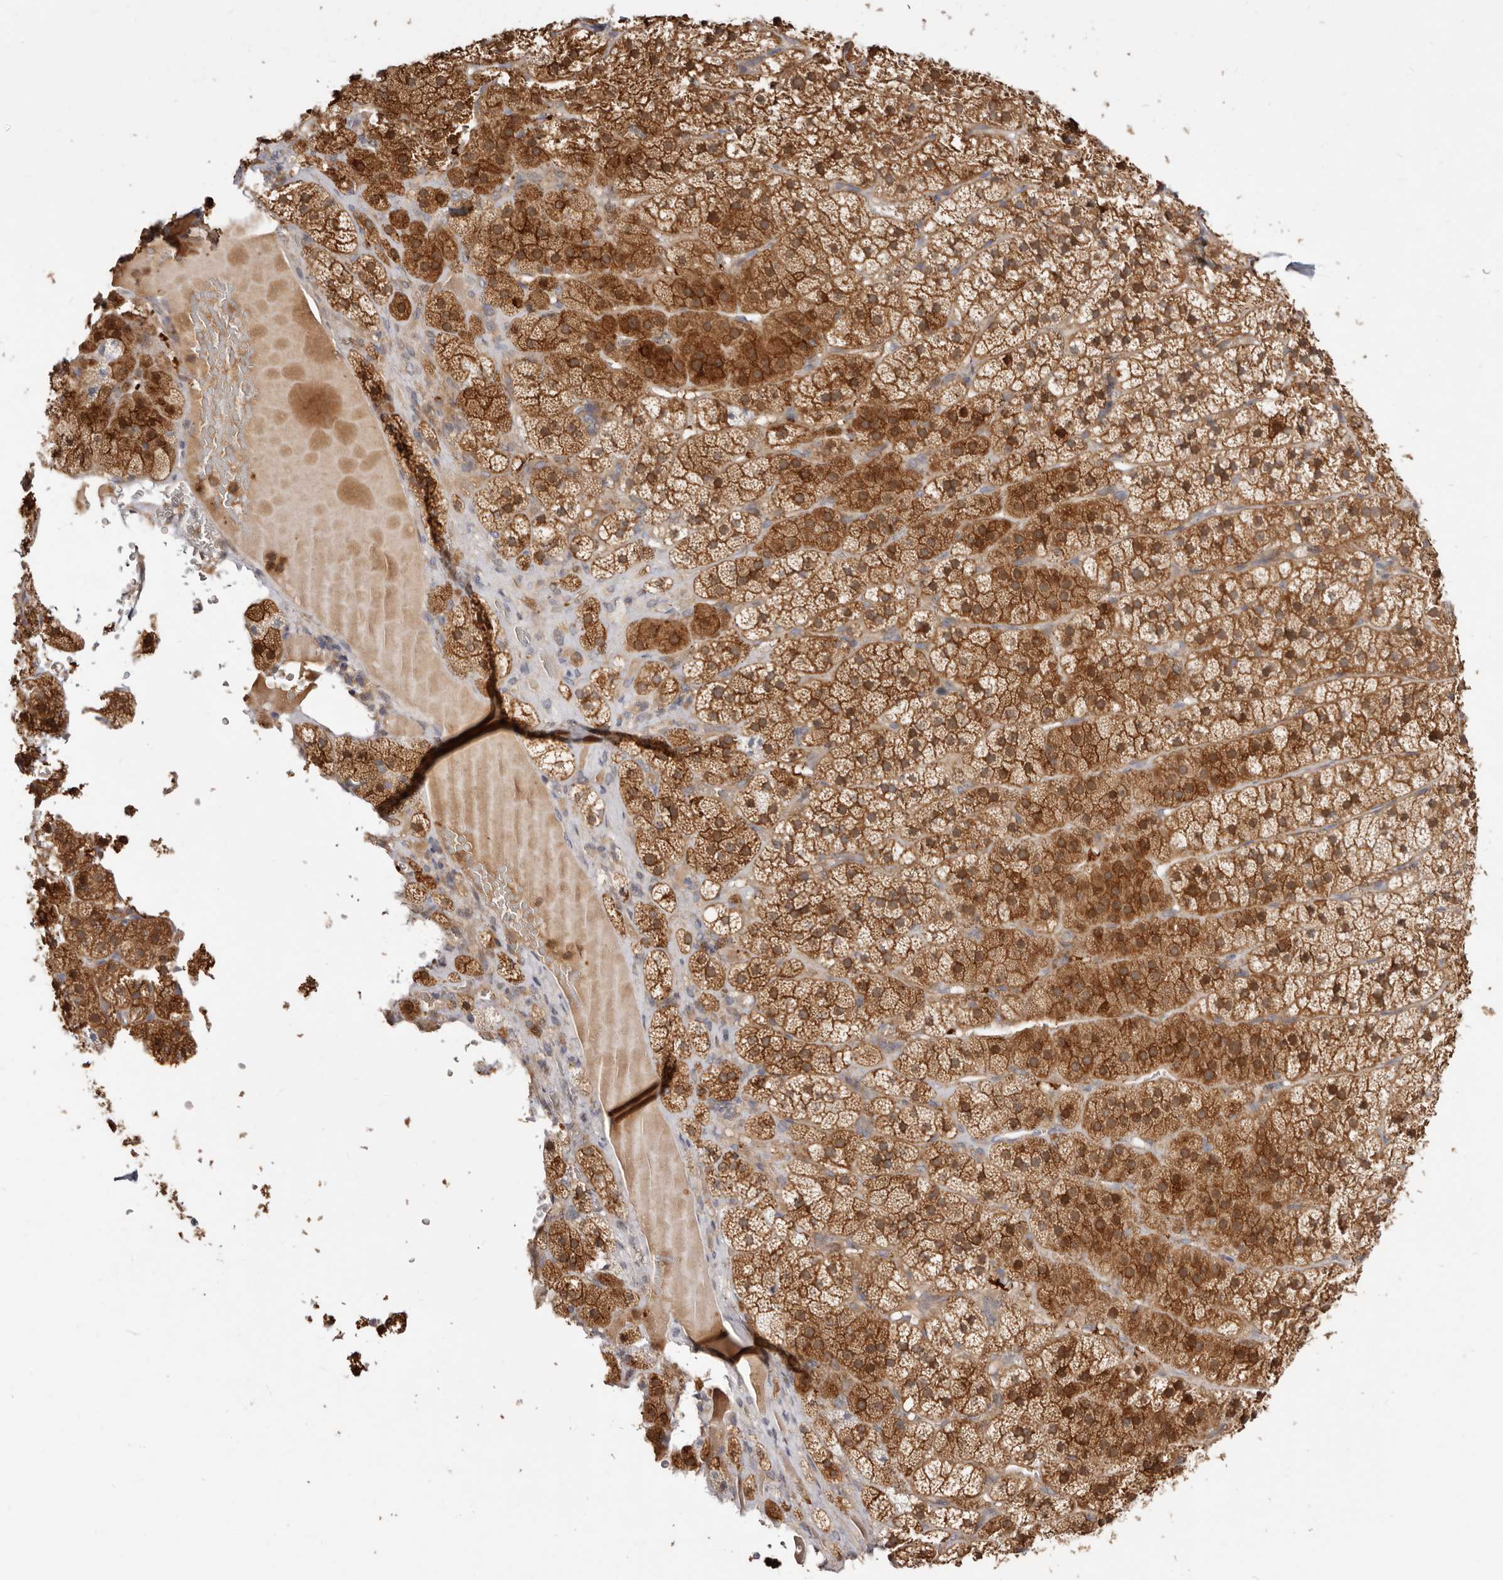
{"staining": {"intensity": "moderate", "quantity": ">75%", "location": "cytoplasmic/membranous,nuclear"}, "tissue": "adrenal gland", "cell_type": "Glandular cells", "image_type": "normal", "snomed": [{"axis": "morphology", "description": "Normal tissue, NOS"}, {"axis": "topography", "description": "Adrenal gland"}], "caption": "The immunohistochemical stain labels moderate cytoplasmic/membranous,nuclear positivity in glandular cells of unremarkable adrenal gland.", "gene": "TC2N", "patient": {"sex": "female", "age": 44}}